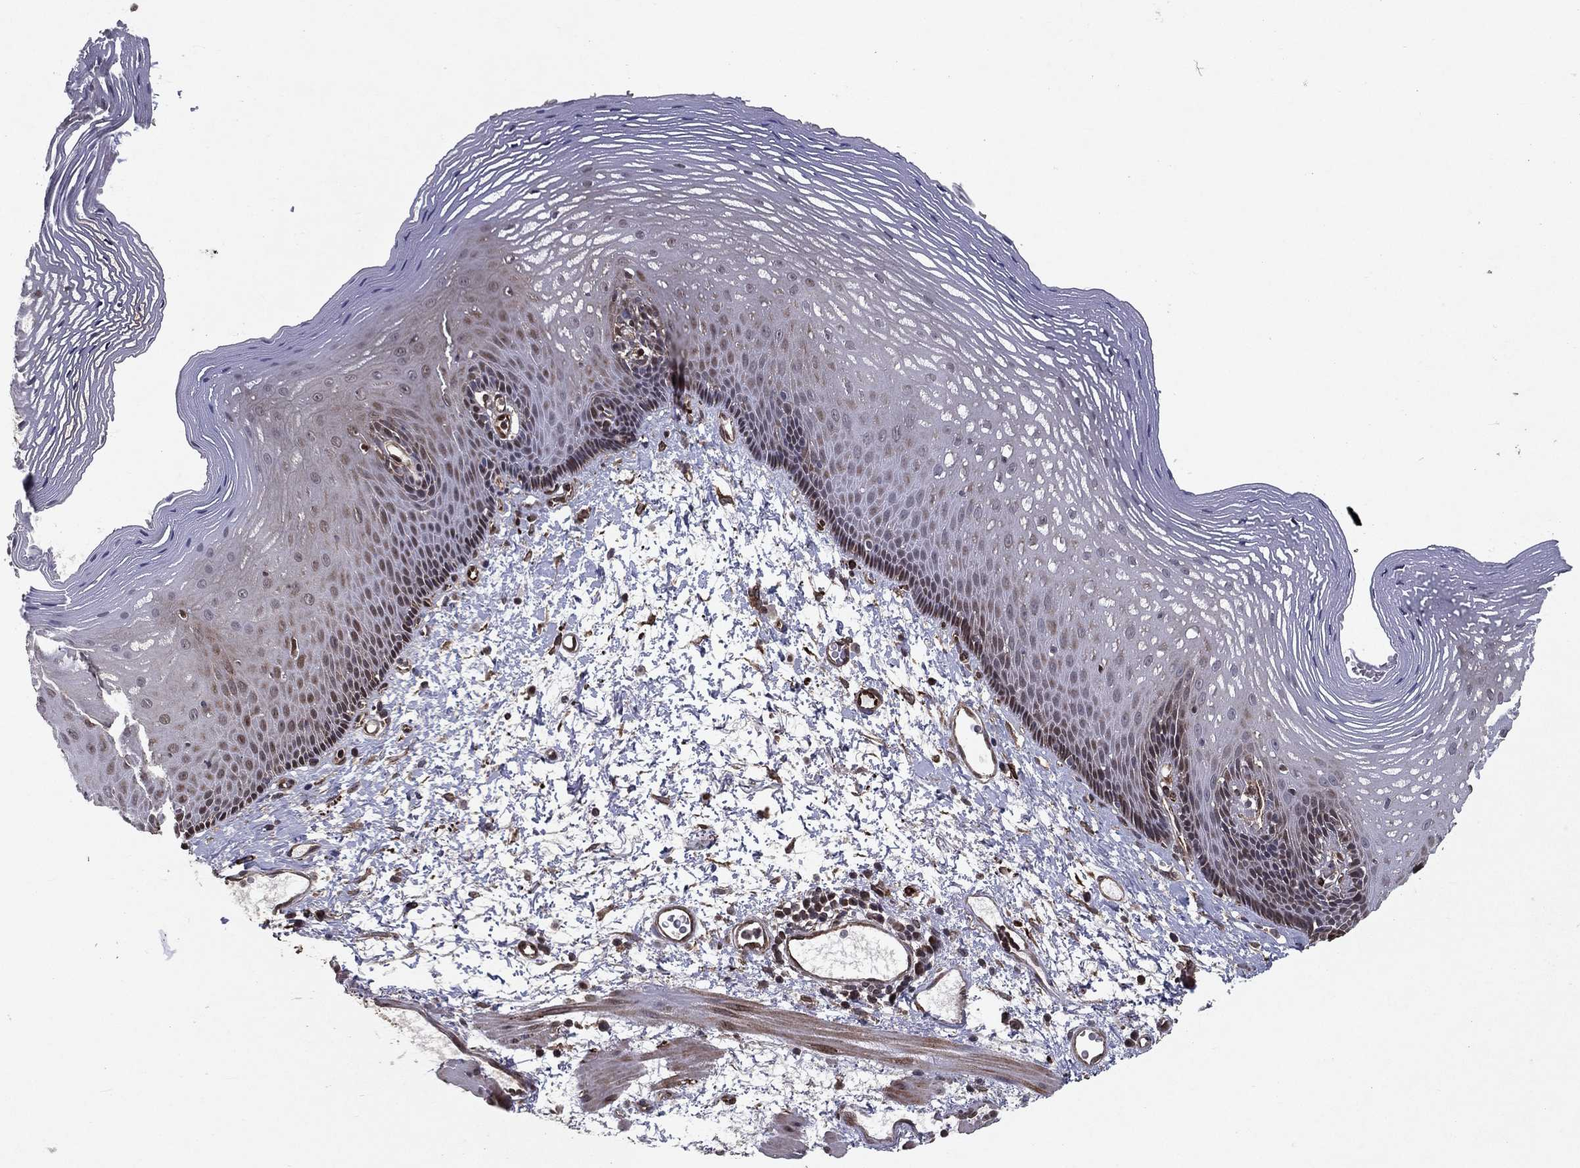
{"staining": {"intensity": "weak", "quantity": "<25%", "location": "cytoplasmic/membranous,nuclear"}, "tissue": "esophagus", "cell_type": "Squamous epithelial cells", "image_type": "normal", "snomed": [{"axis": "morphology", "description": "Normal tissue, NOS"}, {"axis": "topography", "description": "Esophagus"}], "caption": "DAB immunohistochemical staining of normal esophagus demonstrates no significant expression in squamous epithelial cells.", "gene": "CERS2", "patient": {"sex": "male", "age": 76}}